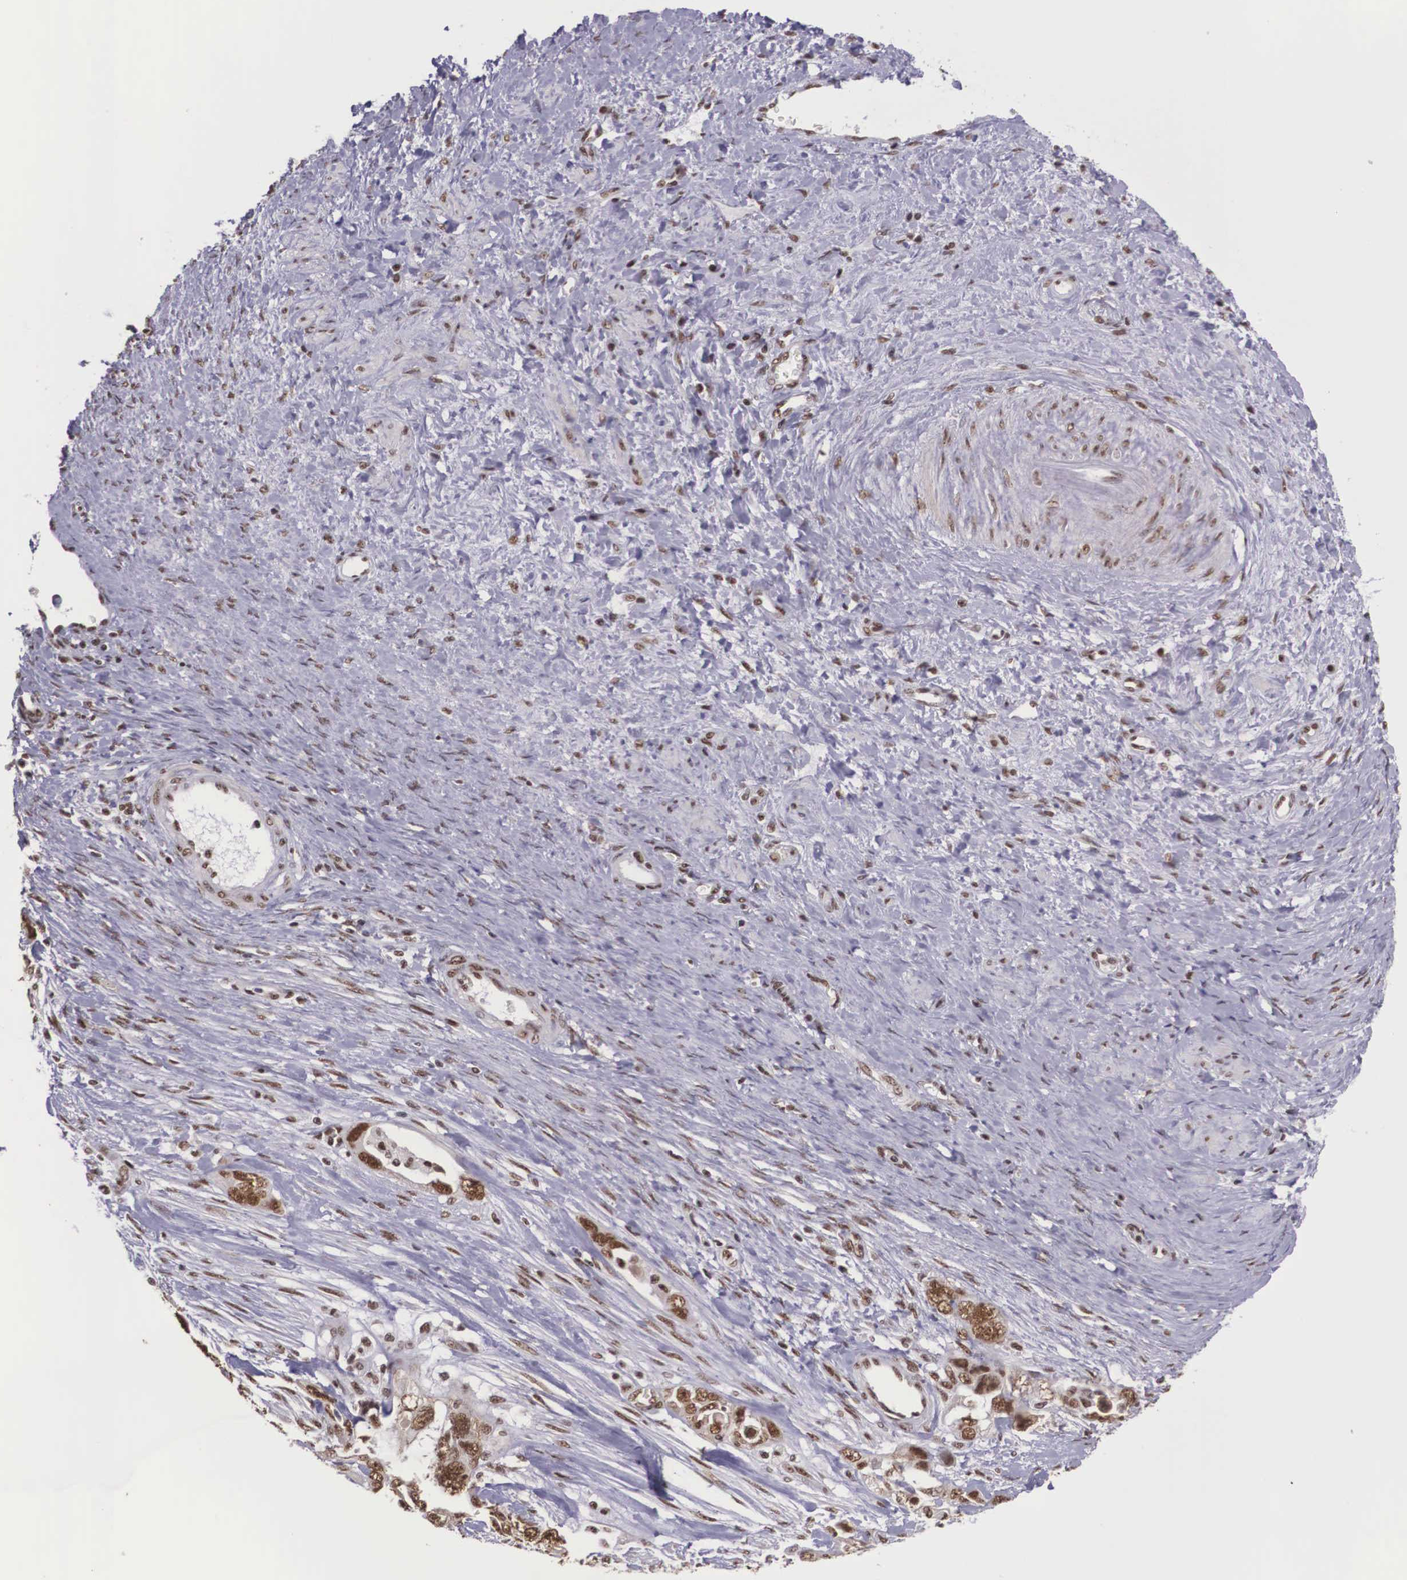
{"staining": {"intensity": "strong", "quantity": ">75%", "location": "cytoplasmic/membranous,nuclear"}, "tissue": "ovarian cancer", "cell_type": "Tumor cells", "image_type": "cancer", "snomed": [{"axis": "morphology", "description": "Cystadenocarcinoma, serous, NOS"}, {"axis": "topography", "description": "Ovary"}], "caption": "High-power microscopy captured an IHC image of ovarian cancer, revealing strong cytoplasmic/membranous and nuclear staining in approximately >75% of tumor cells. (DAB = brown stain, brightfield microscopy at high magnification).", "gene": "POLR2F", "patient": {"sex": "female", "age": 63}}